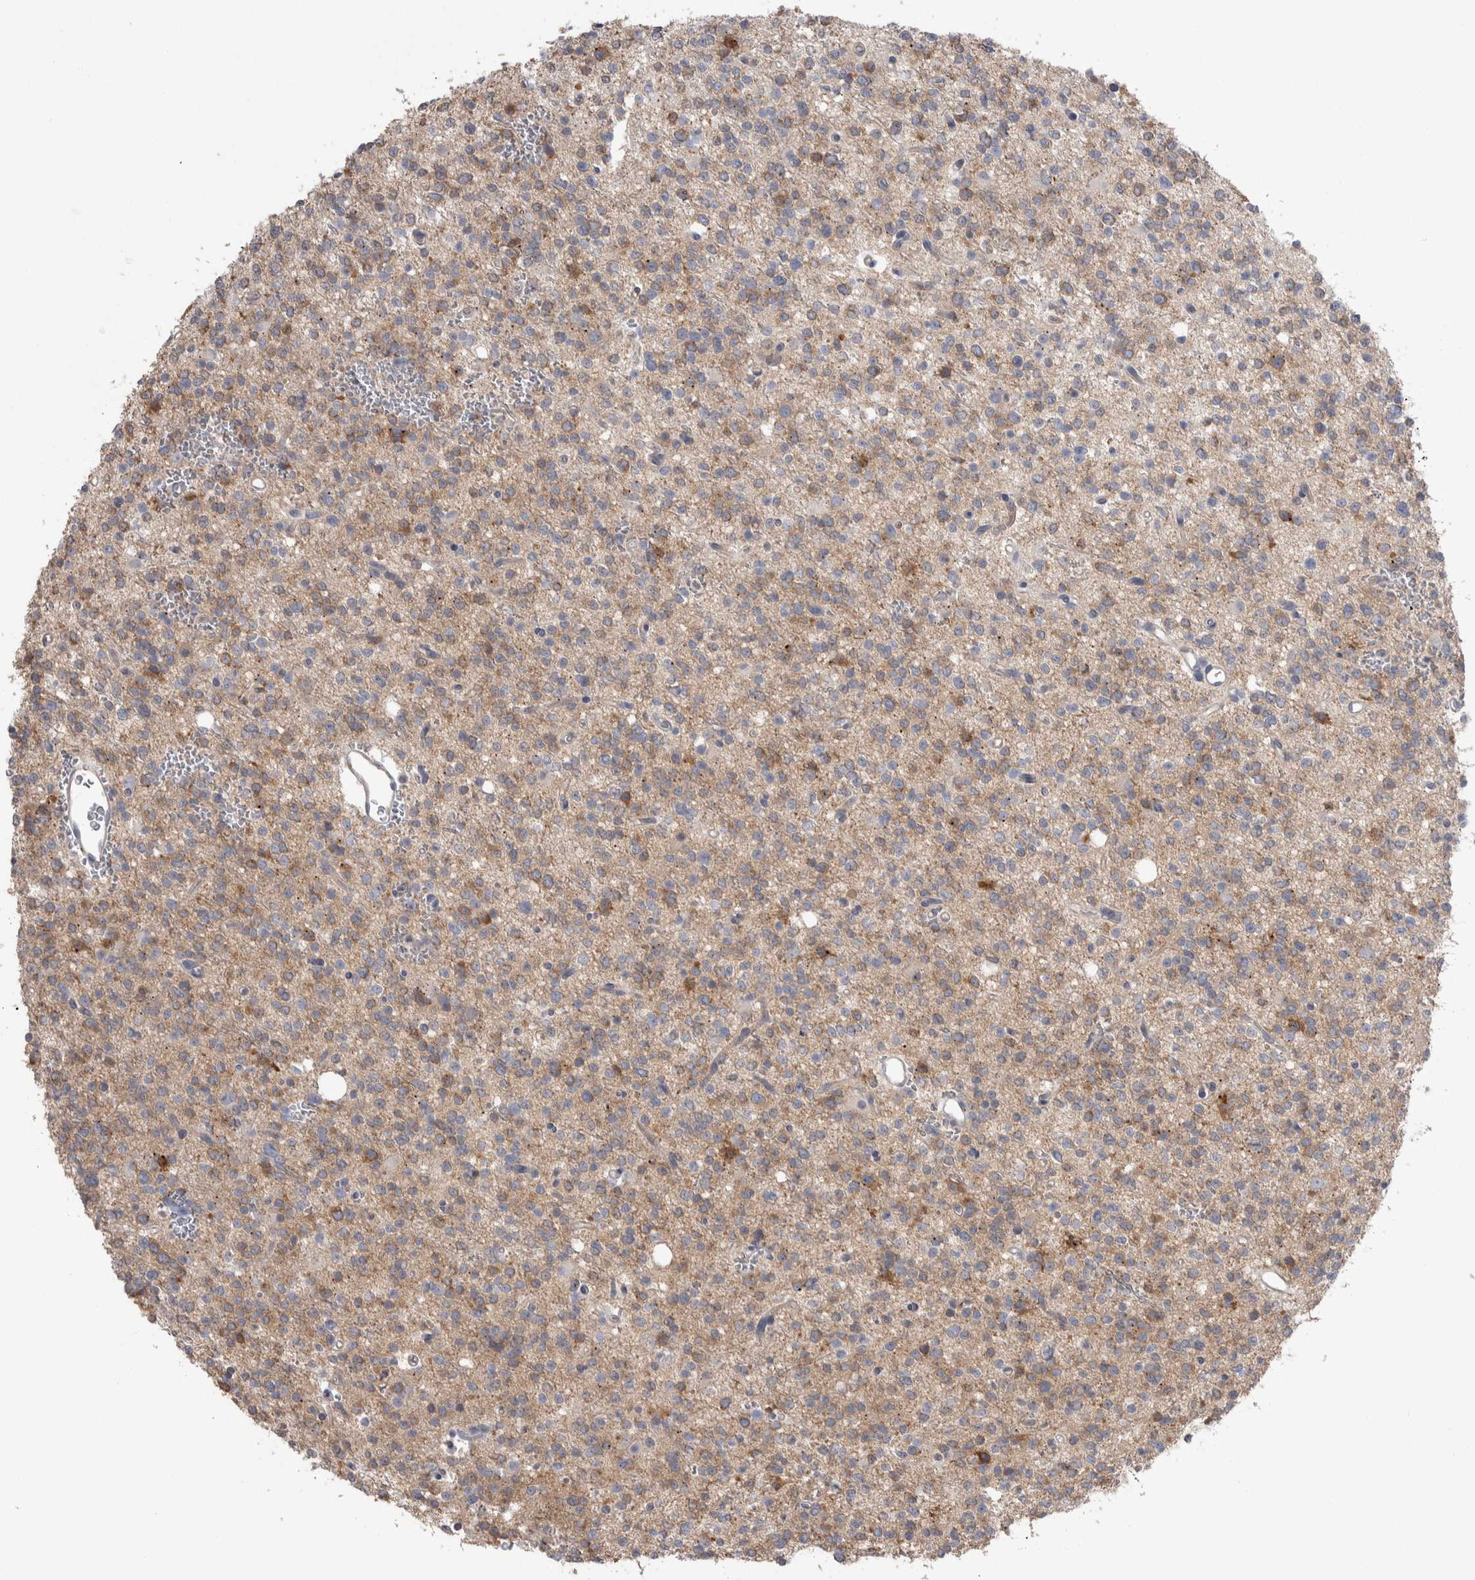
{"staining": {"intensity": "weak", "quantity": ">75%", "location": "cytoplasmic/membranous"}, "tissue": "glioma", "cell_type": "Tumor cells", "image_type": "cancer", "snomed": [{"axis": "morphology", "description": "Glioma, malignant, High grade"}, {"axis": "topography", "description": "Brain"}], "caption": "Approximately >75% of tumor cells in malignant glioma (high-grade) display weak cytoplasmic/membranous protein staining as visualized by brown immunohistochemical staining.", "gene": "GPHN", "patient": {"sex": "female", "age": 62}}